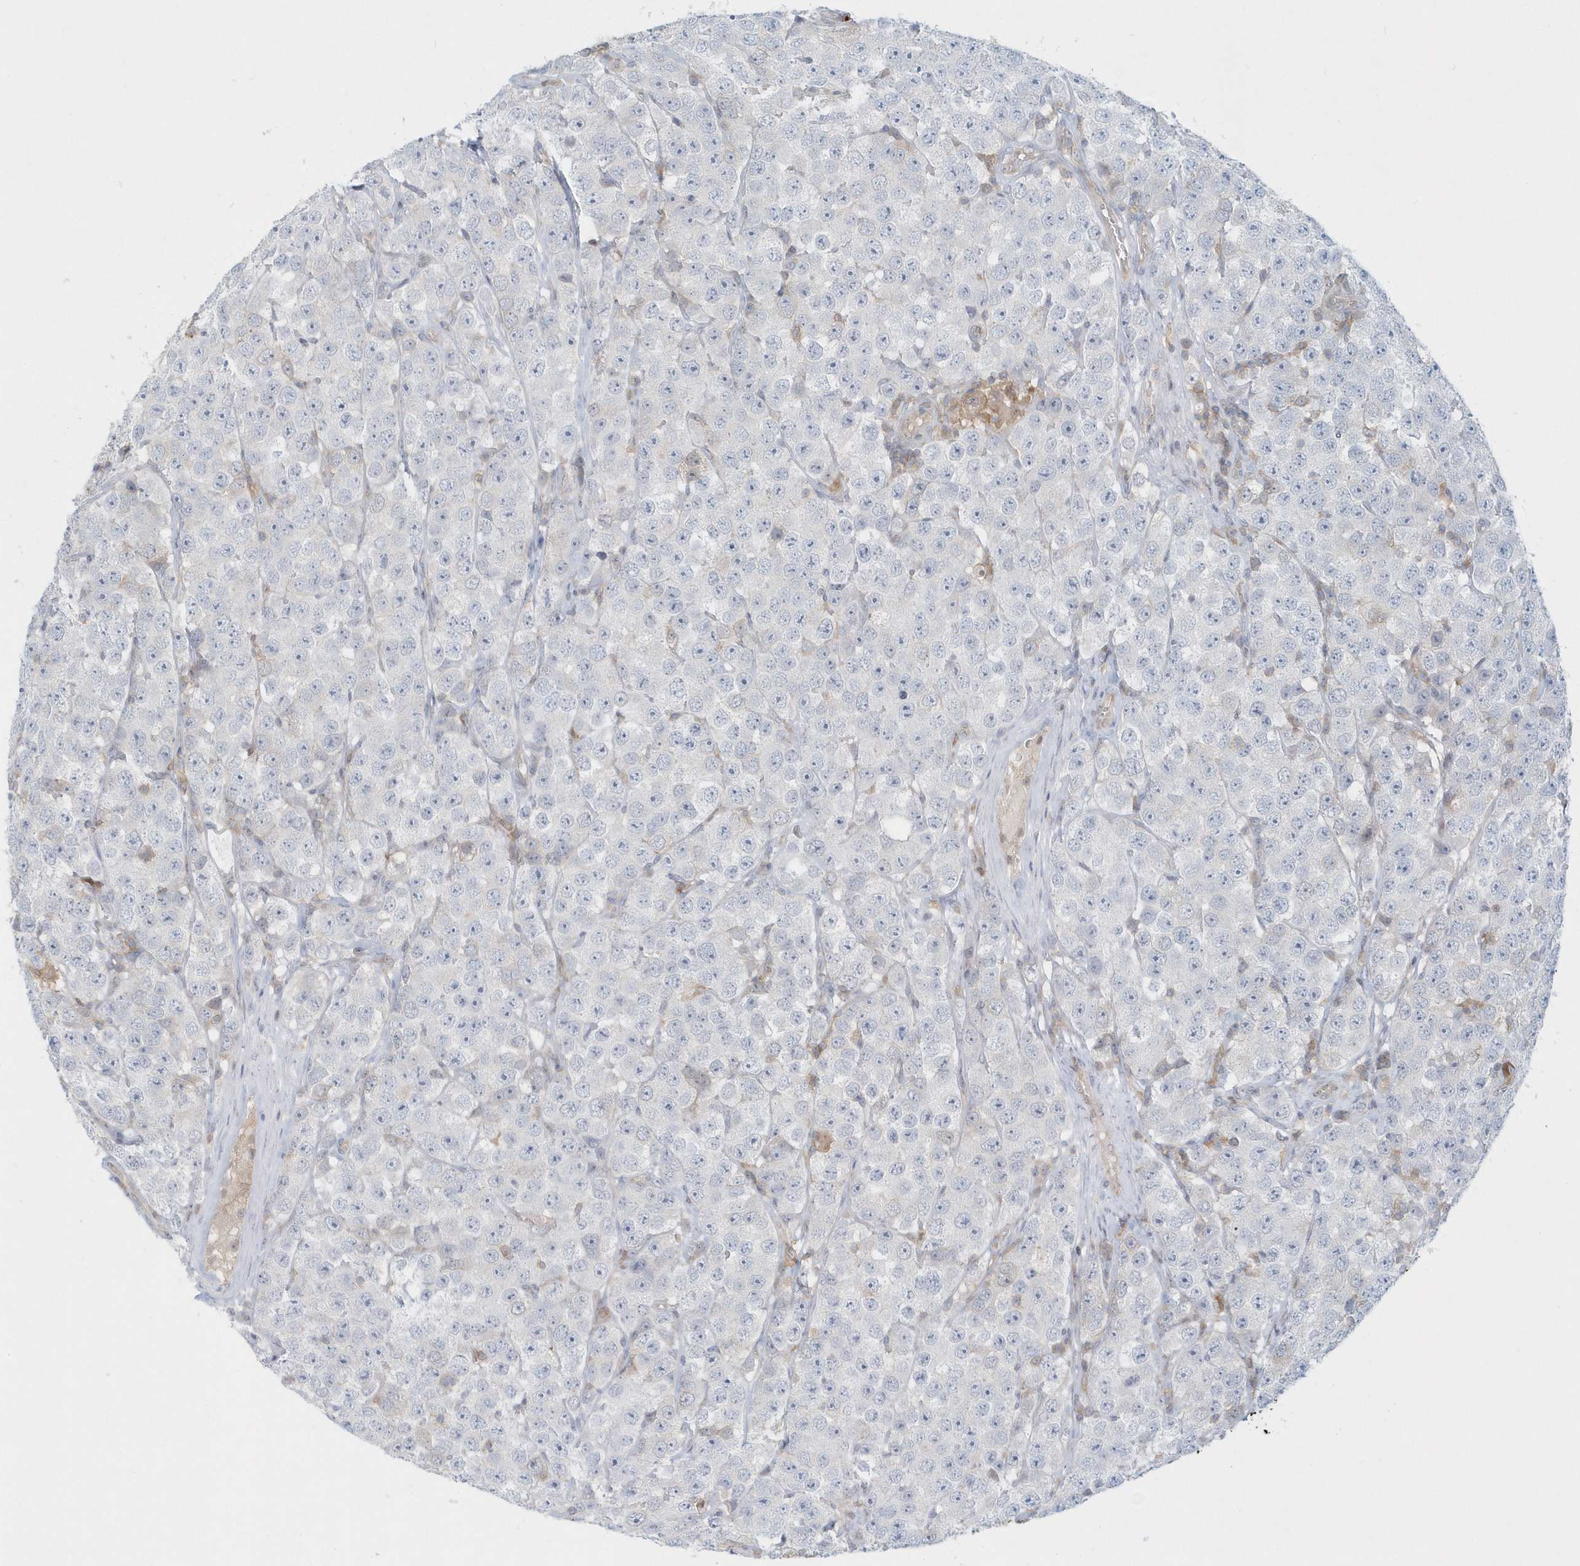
{"staining": {"intensity": "negative", "quantity": "none", "location": "none"}, "tissue": "testis cancer", "cell_type": "Tumor cells", "image_type": "cancer", "snomed": [{"axis": "morphology", "description": "Seminoma, NOS"}, {"axis": "topography", "description": "Testis"}], "caption": "IHC image of neoplastic tissue: human seminoma (testis) stained with DAB (3,3'-diaminobenzidine) shows no significant protein positivity in tumor cells.", "gene": "RNF7", "patient": {"sex": "male", "age": 28}}